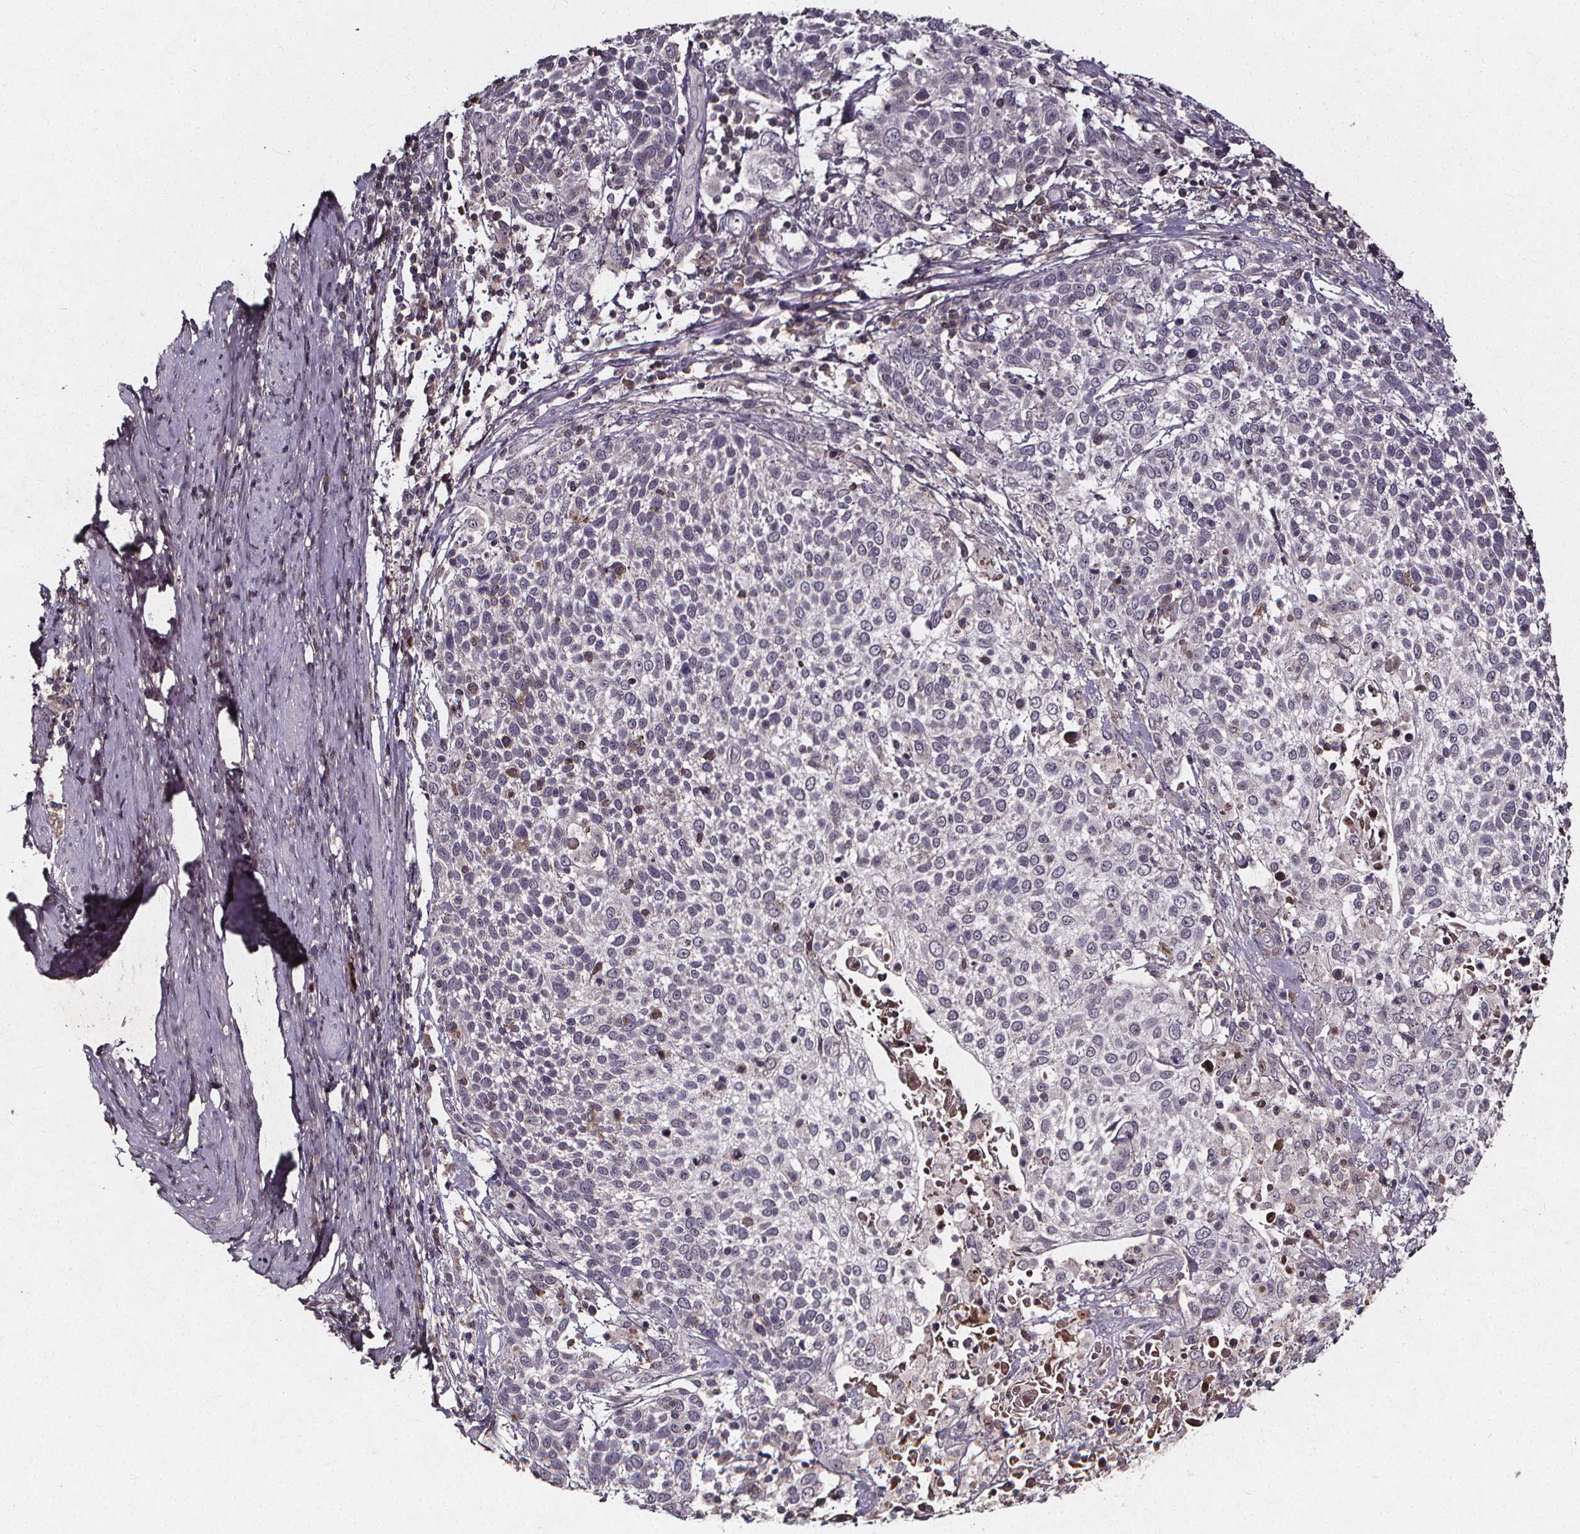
{"staining": {"intensity": "negative", "quantity": "none", "location": "none"}, "tissue": "cervical cancer", "cell_type": "Tumor cells", "image_type": "cancer", "snomed": [{"axis": "morphology", "description": "Squamous cell carcinoma, NOS"}, {"axis": "topography", "description": "Cervix"}], "caption": "High power microscopy image of an IHC micrograph of squamous cell carcinoma (cervical), revealing no significant positivity in tumor cells.", "gene": "SPAG8", "patient": {"sex": "female", "age": 61}}